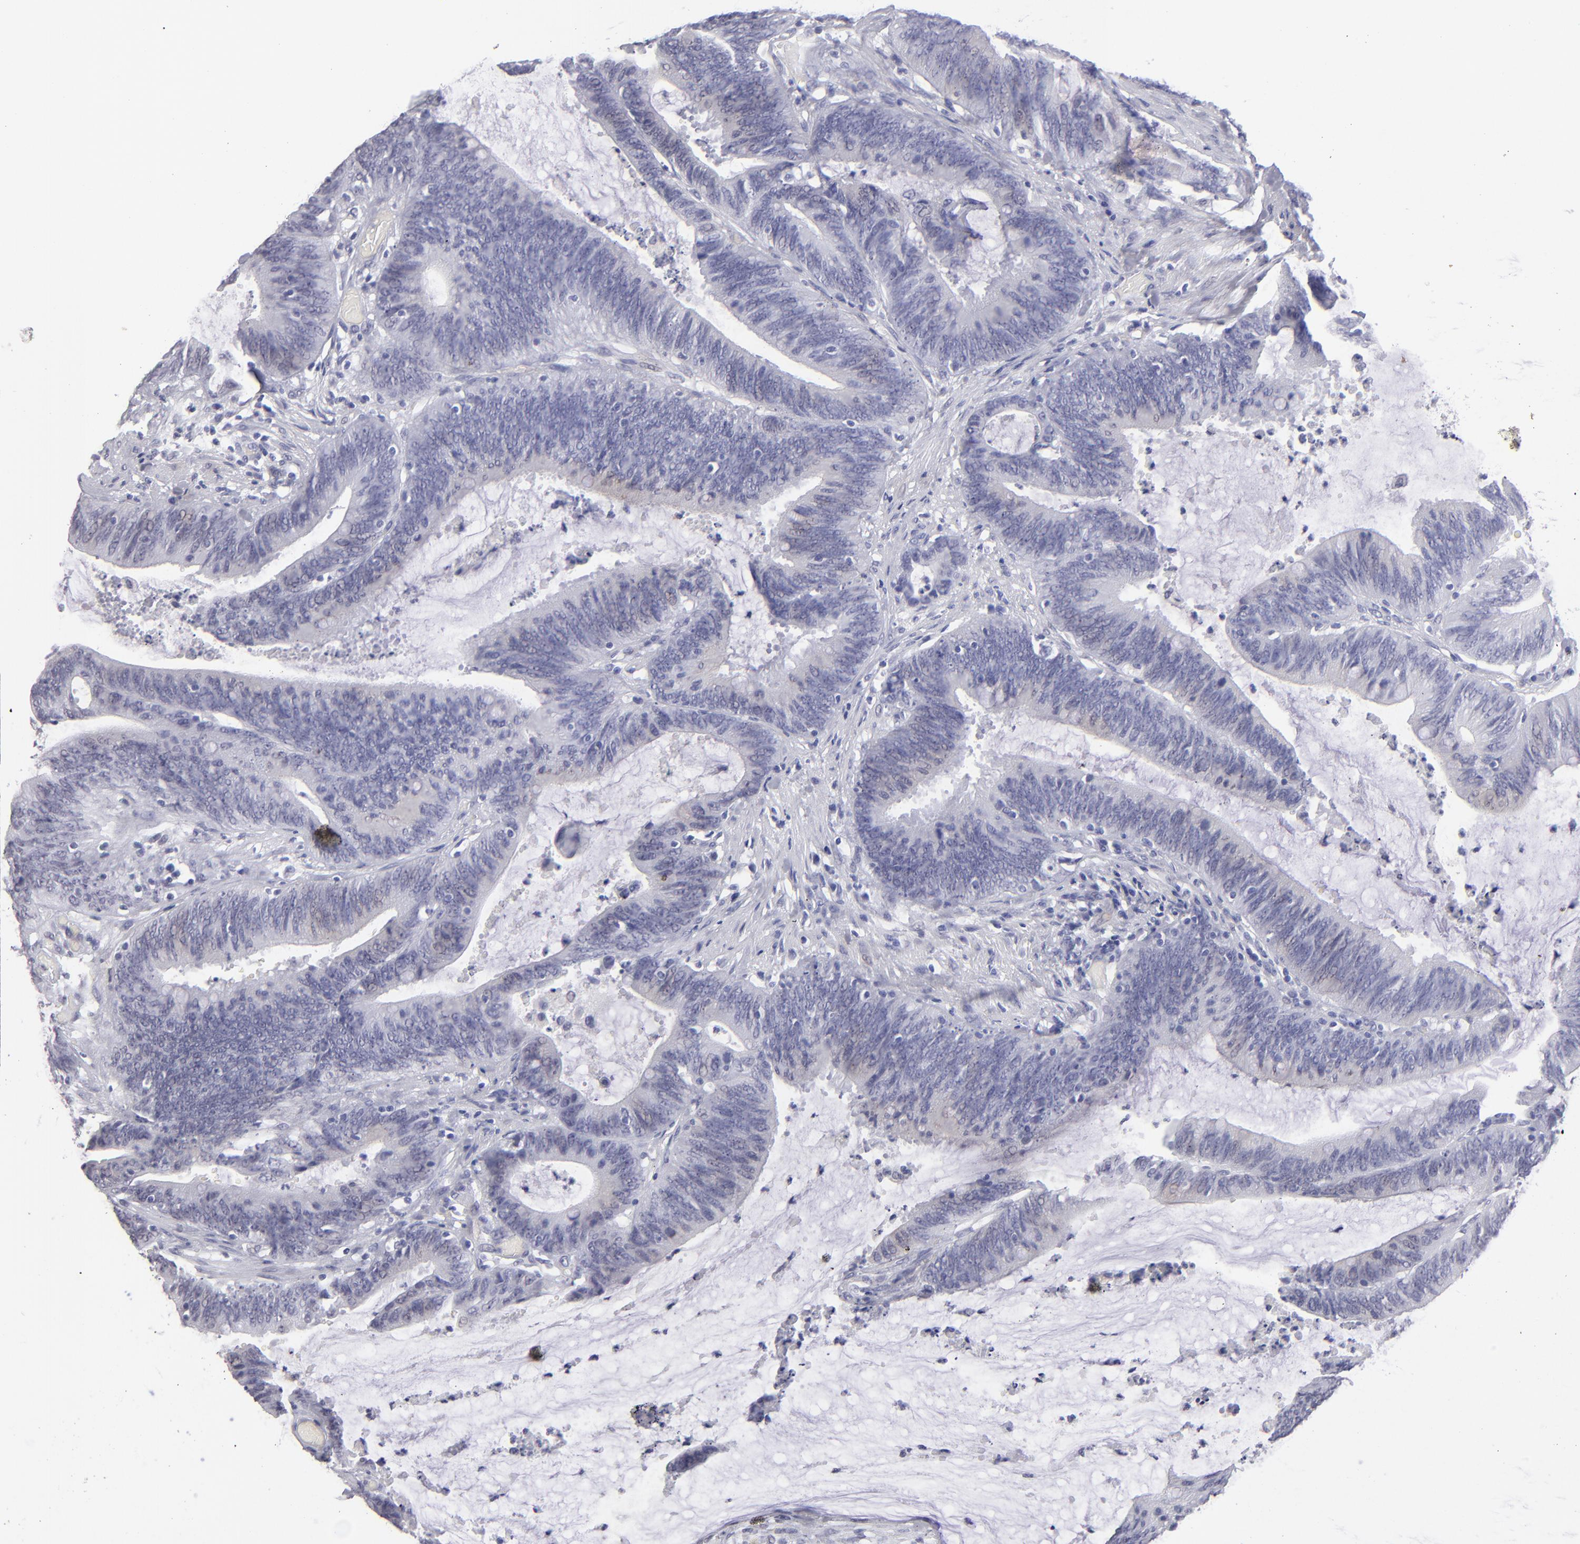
{"staining": {"intensity": "negative", "quantity": "none", "location": "none"}, "tissue": "colorectal cancer", "cell_type": "Tumor cells", "image_type": "cancer", "snomed": [{"axis": "morphology", "description": "Adenocarcinoma, NOS"}, {"axis": "topography", "description": "Rectum"}], "caption": "A histopathology image of human colorectal cancer (adenocarcinoma) is negative for staining in tumor cells.", "gene": "ALDOB", "patient": {"sex": "female", "age": 66}}